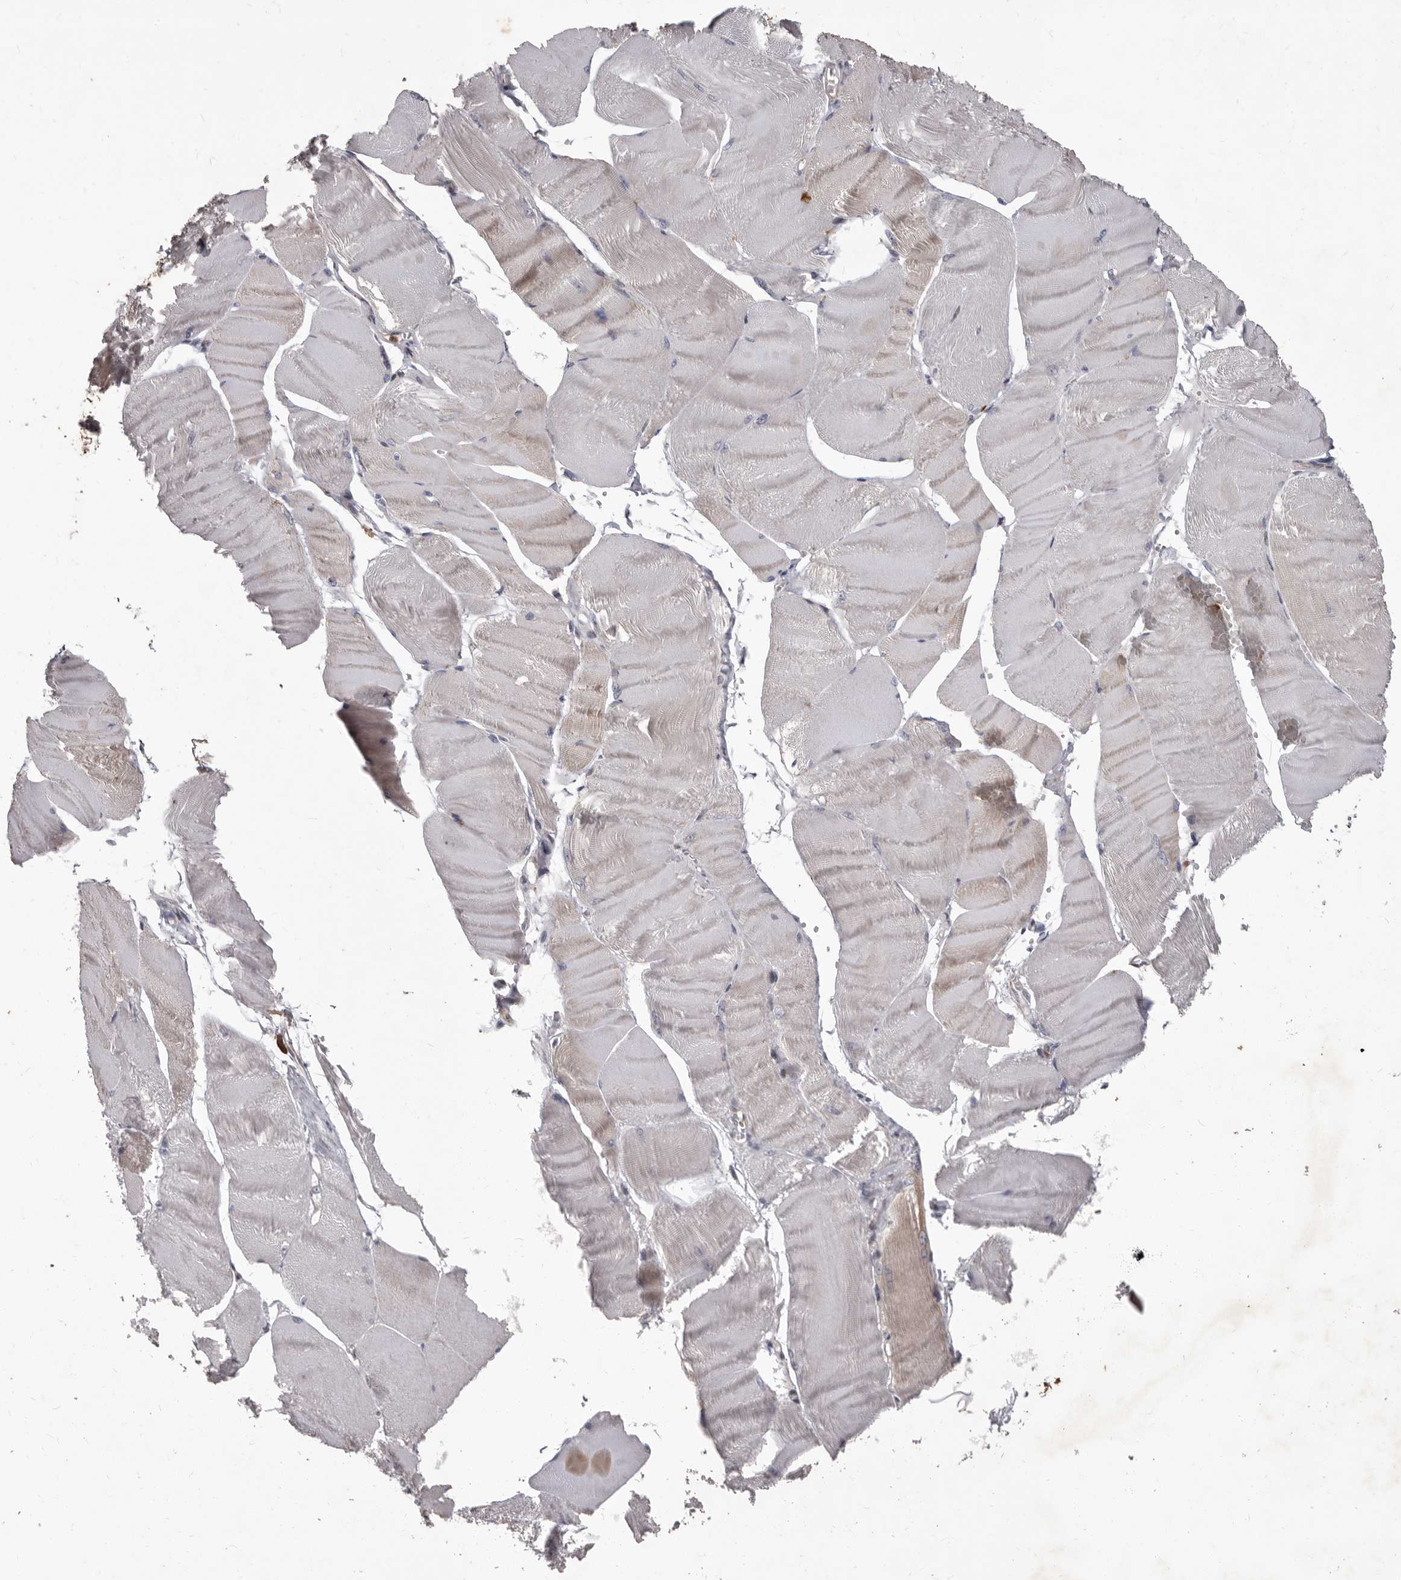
{"staining": {"intensity": "moderate", "quantity": "<25%", "location": "cytoplasmic/membranous"}, "tissue": "skeletal muscle", "cell_type": "Myocytes", "image_type": "normal", "snomed": [{"axis": "morphology", "description": "Normal tissue, NOS"}, {"axis": "morphology", "description": "Basal cell carcinoma"}, {"axis": "topography", "description": "Skeletal muscle"}], "caption": "Myocytes demonstrate low levels of moderate cytoplasmic/membranous staining in approximately <25% of cells in unremarkable human skeletal muscle.", "gene": "ACLY", "patient": {"sex": "female", "age": 64}}